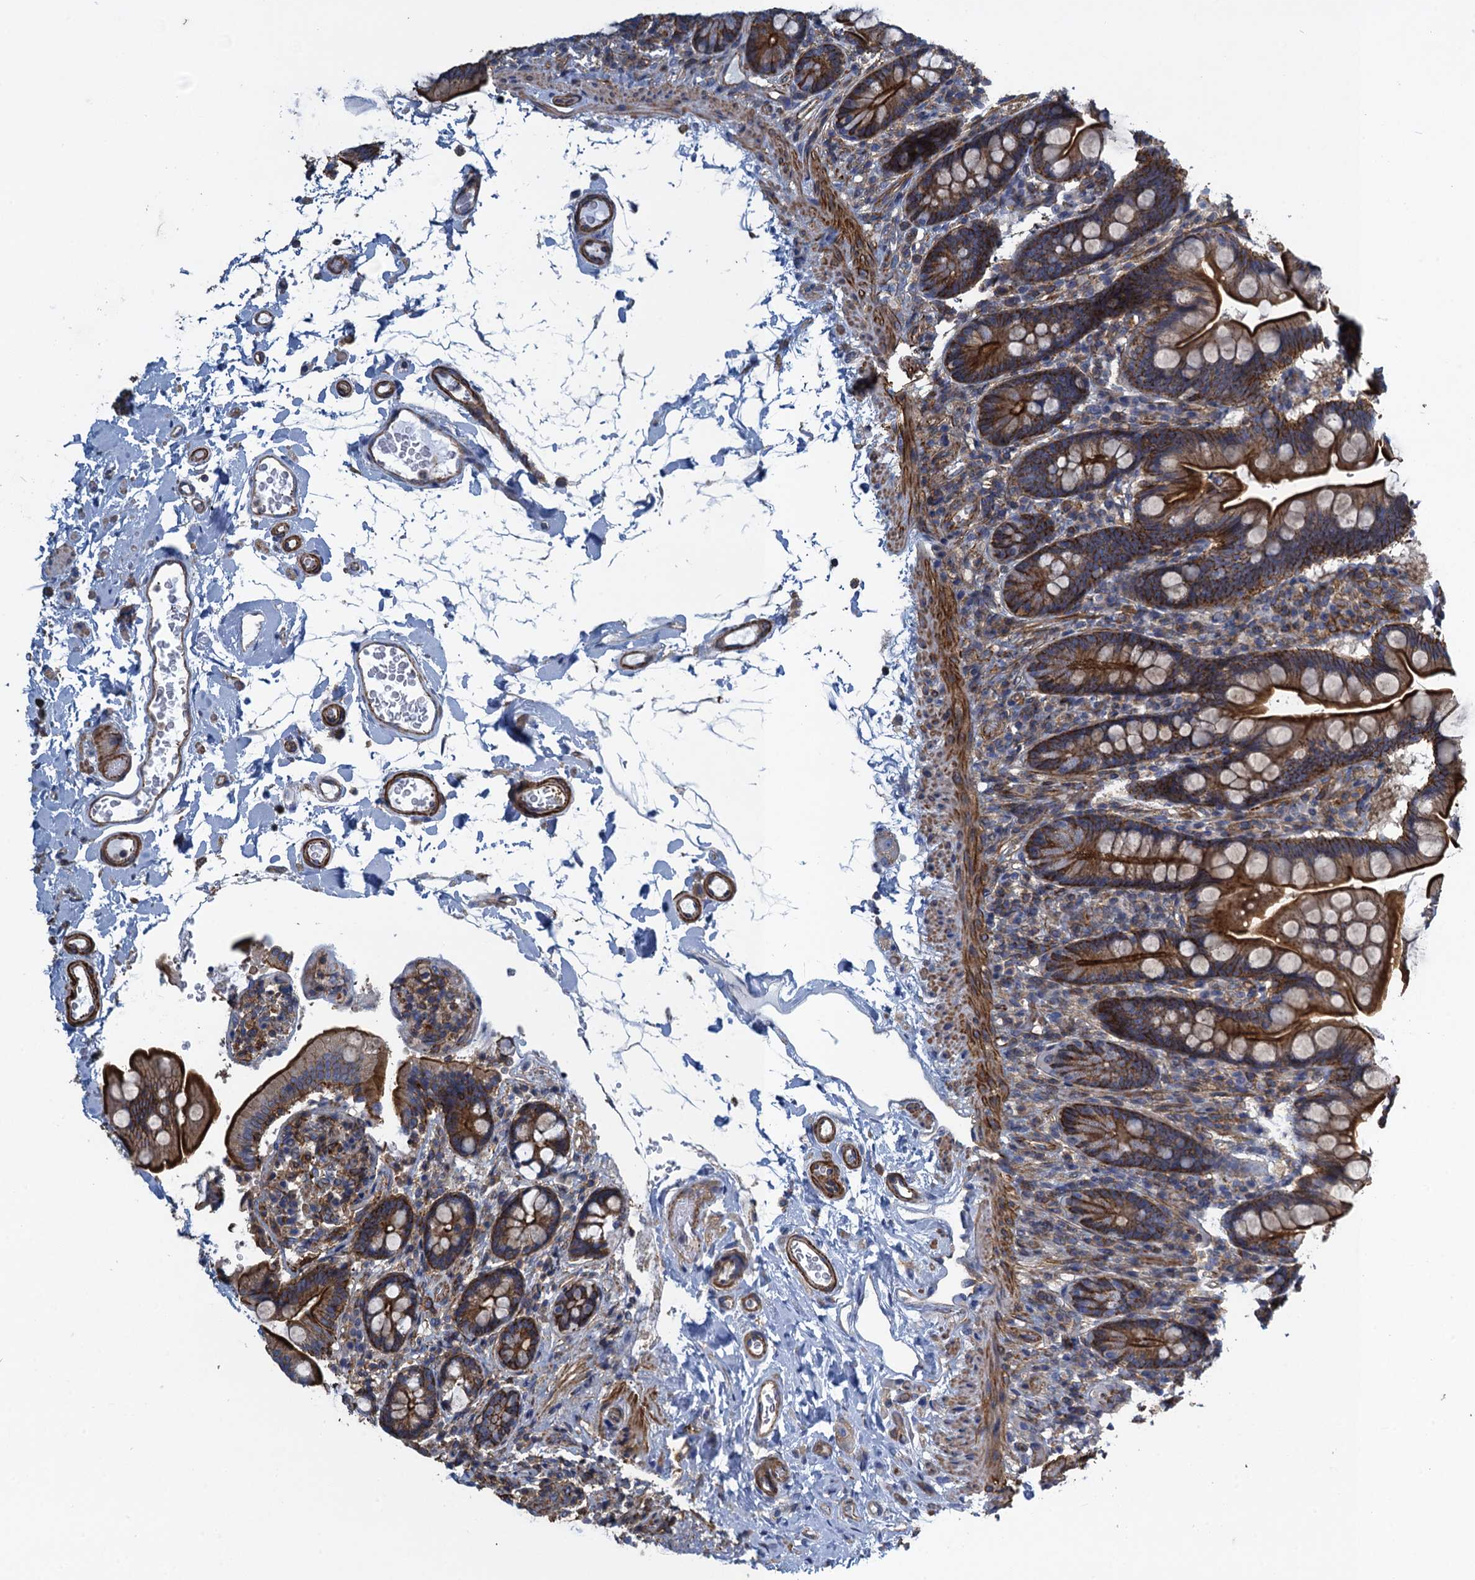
{"staining": {"intensity": "strong", "quantity": ">75%", "location": "cytoplasmic/membranous"}, "tissue": "small intestine", "cell_type": "Glandular cells", "image_type": "normal", "snomed": [{"axis": "morphology", "description": "Normal tissue, NOS"}, {"axis": "topography", "description": "Small intestine"}], "caption": "Human small intestine stained for a protein (brown) reveals strong cytoplasmic/membranous positive positivity in about >75% of glandular cells.", "gene": "PROSER2", "patient": {"sex": "female", "age": 64}}